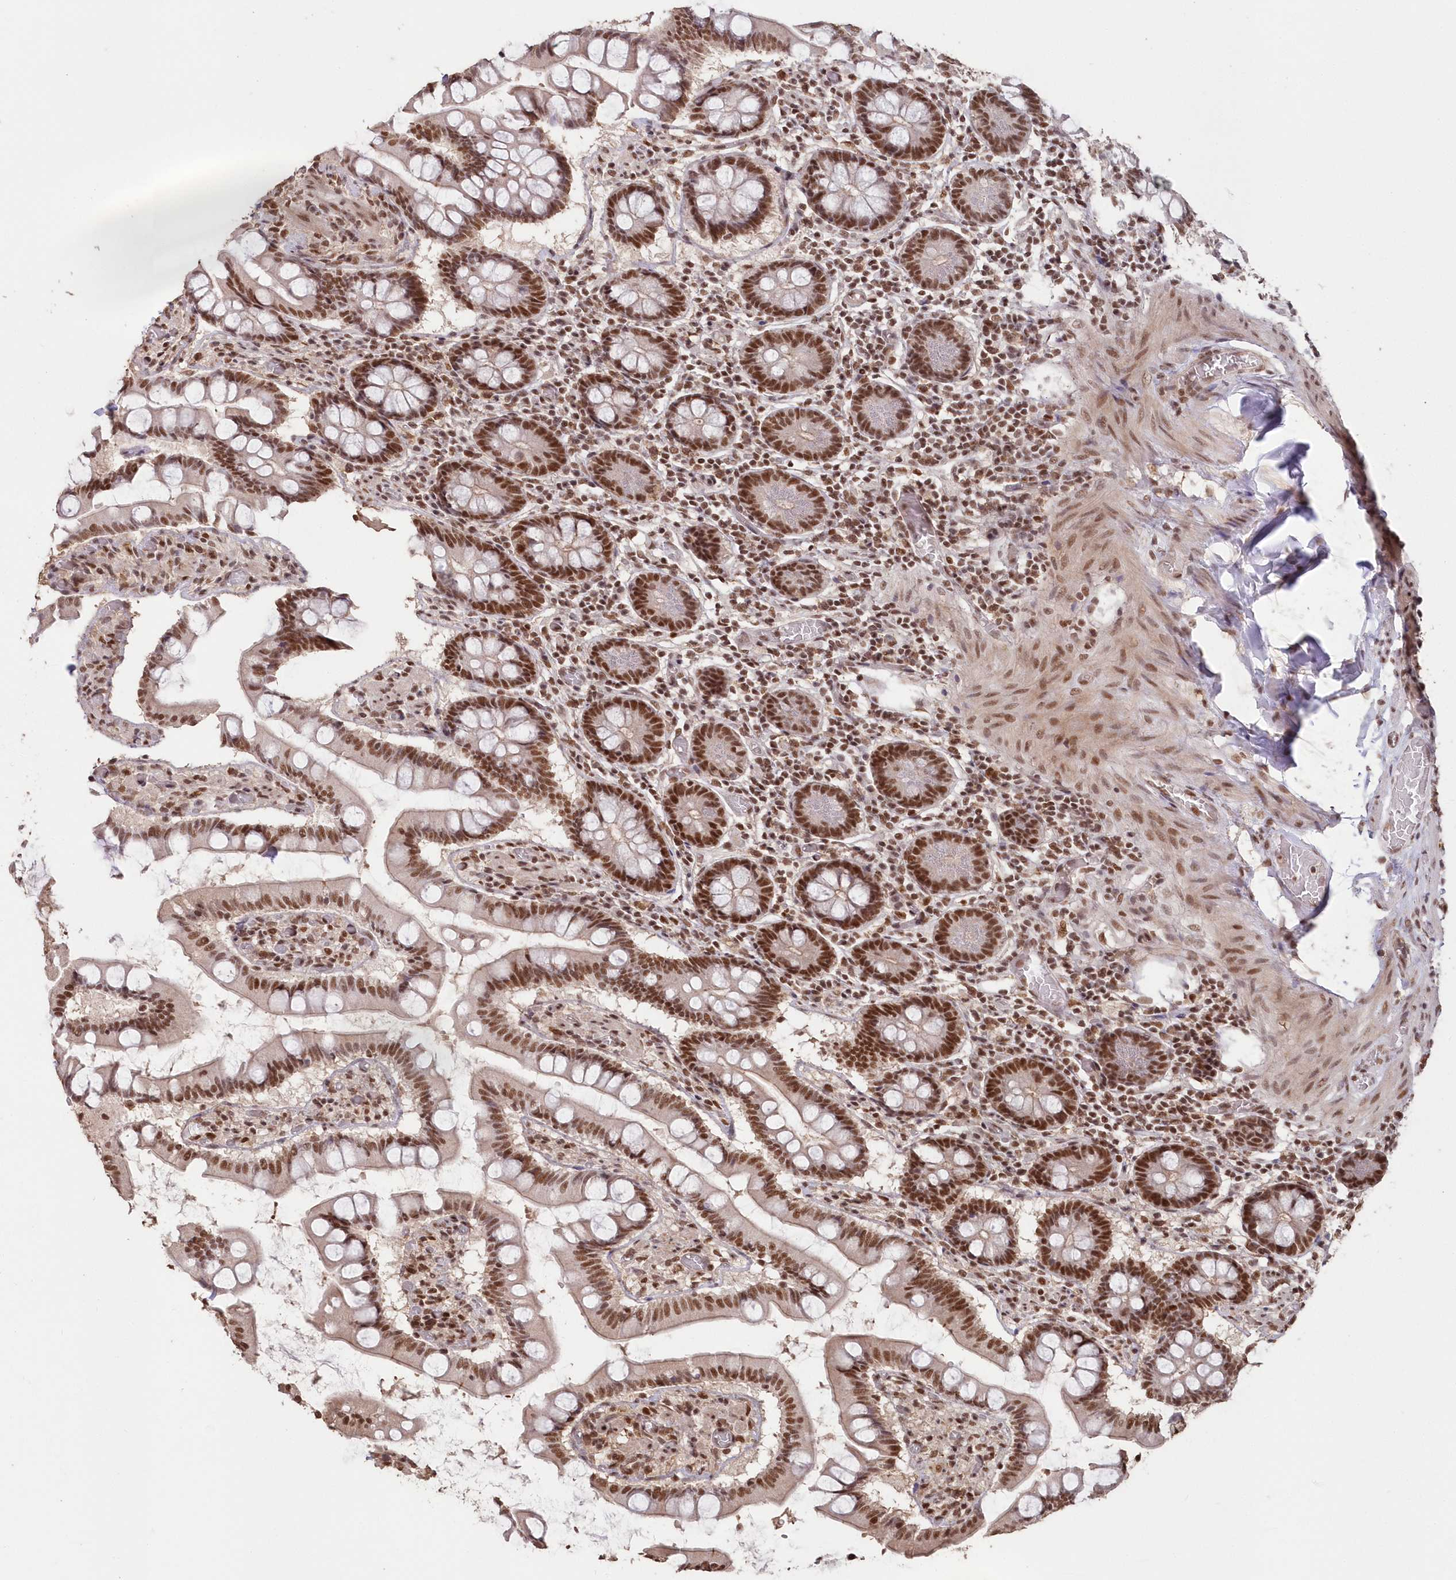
{"staining": {"intensity": "strong", "quantity": ">75%", "location": "nuclear"}, "tissue": "small intestine", "cell_type": "Glandular cells", "image_type": "normal", "snomed": [{"axis": "morphology", "description": "Normal tissue, NOS"}, {"axis": "topography", "description": "Small intestine"}], "caption": "Immunohistochemistry (DAB (3,3'-diaminobenzidine)) staining of normal human small intestine demonstrates strong nuclear protein positivity in about >75% of glandular cells. Using DAB (3,3'-diaminobenzidine) (brown) and hematoxylin (blue) stains, captured at high magnification using brightfield microscopy.", "gene": "PDS5A", "patient": {"sex": "male", "age": 41}}